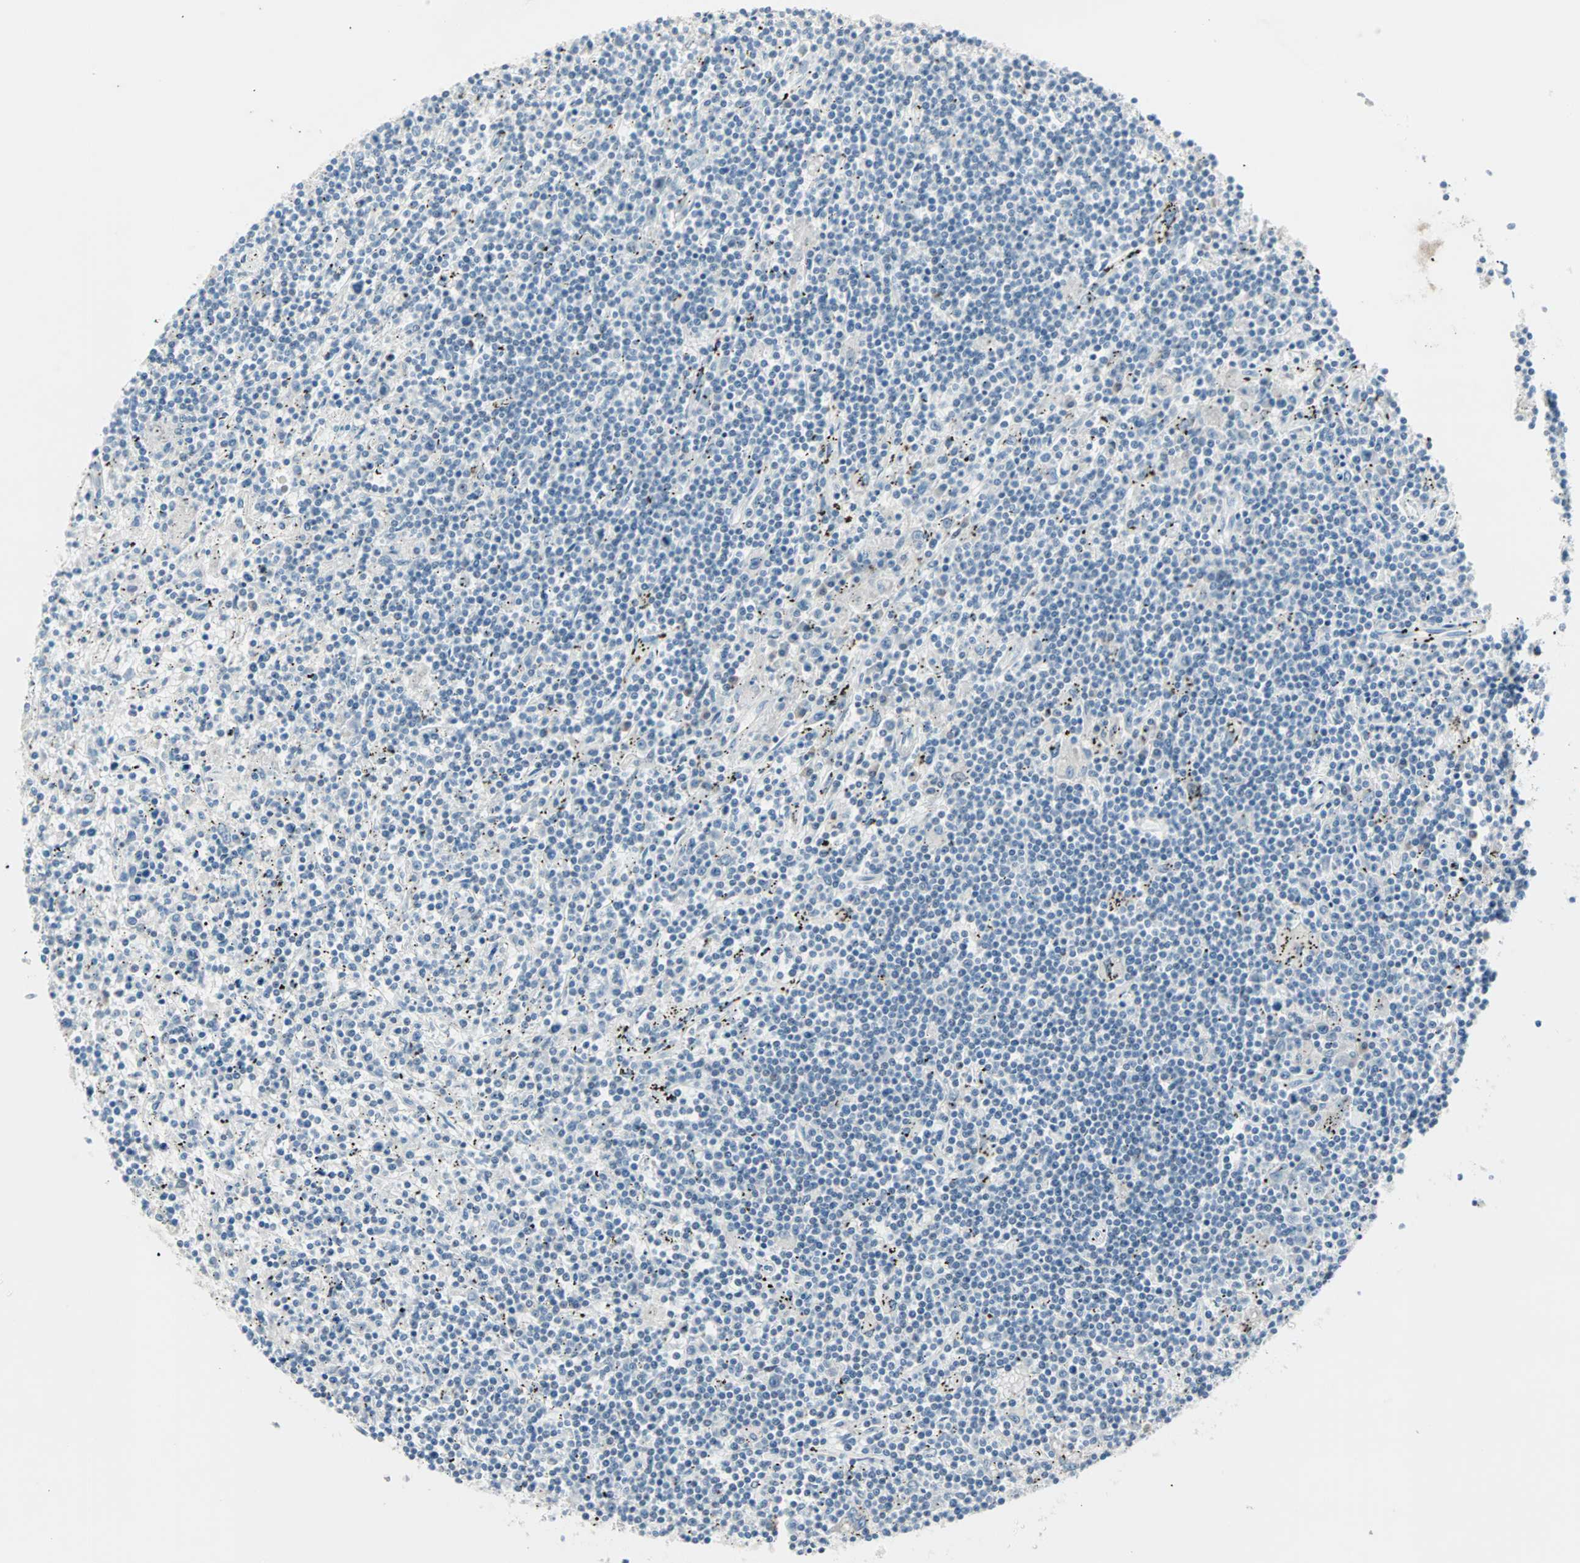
{"staining": {"intensity": "negative", "quantity": "none", "location": "none"}, "tissue": "lymphoma", "cell_type": "Tumor cells", "image_type": "cancer", "snomed": [{"axis": "morphology", "description": "Malignant lymphoma, non-Hodgkin's type, Low grade"}, {"axis": "topography", "description": "Spleen"}], "caption": "An immunohistochemistry image of malignant lymphoma, non-Hodgkin's type (low-grade) is shown. There is no staining in tumor cells of malignant lymphoma, non-Hodgkin's type (low-grade). The staining was performed using DAB to visualize the protein expression in brown, while the nuclei were stained in blue with hematoxylin (Magnification: 20x).", "gene": "NEFH", "patient": {"sex": "male", "age": 76}}